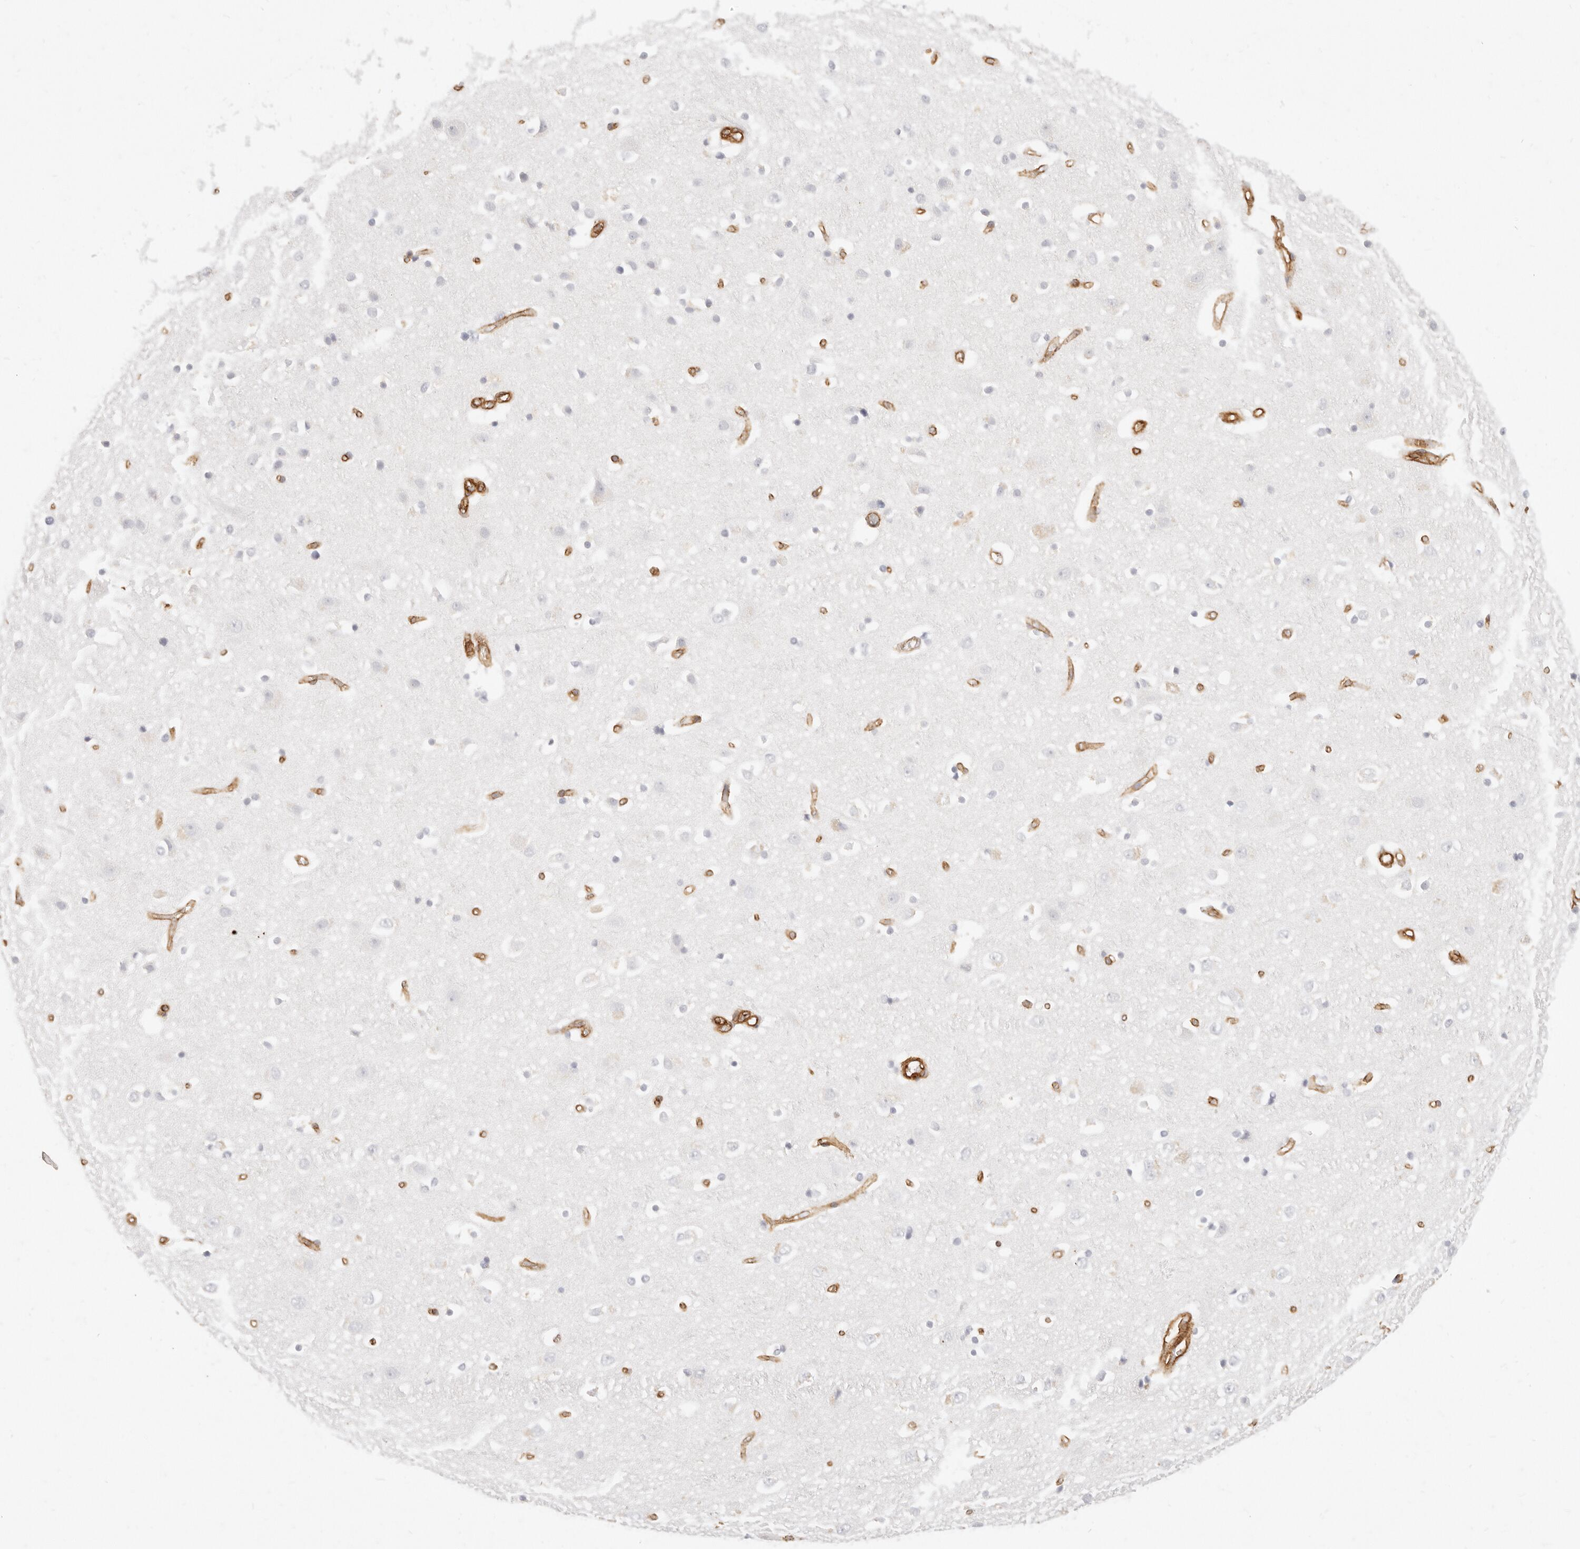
{"staining": {"intensity": "moderate", "quantity": ">75%", "location": "cytoplasmic/membranous"}, "tissue": "cerebral cortex", "cell_type": "Endothelial cells", "image_type": "normal", "snomed": [{"axis": "morphology", "description": "Normal tissue, NOS"}, {"axis": "topography", "description": "Cerebral cortex"}], "caption": "This is a photomicrograph of immunohistochemistry staining of benign cerebral cortex, which shows moderate staining in the cytoplasmic/membranous of endothelial cells.", "gene": "NUS1", "patient": {"sex": "male", "age": 54}}